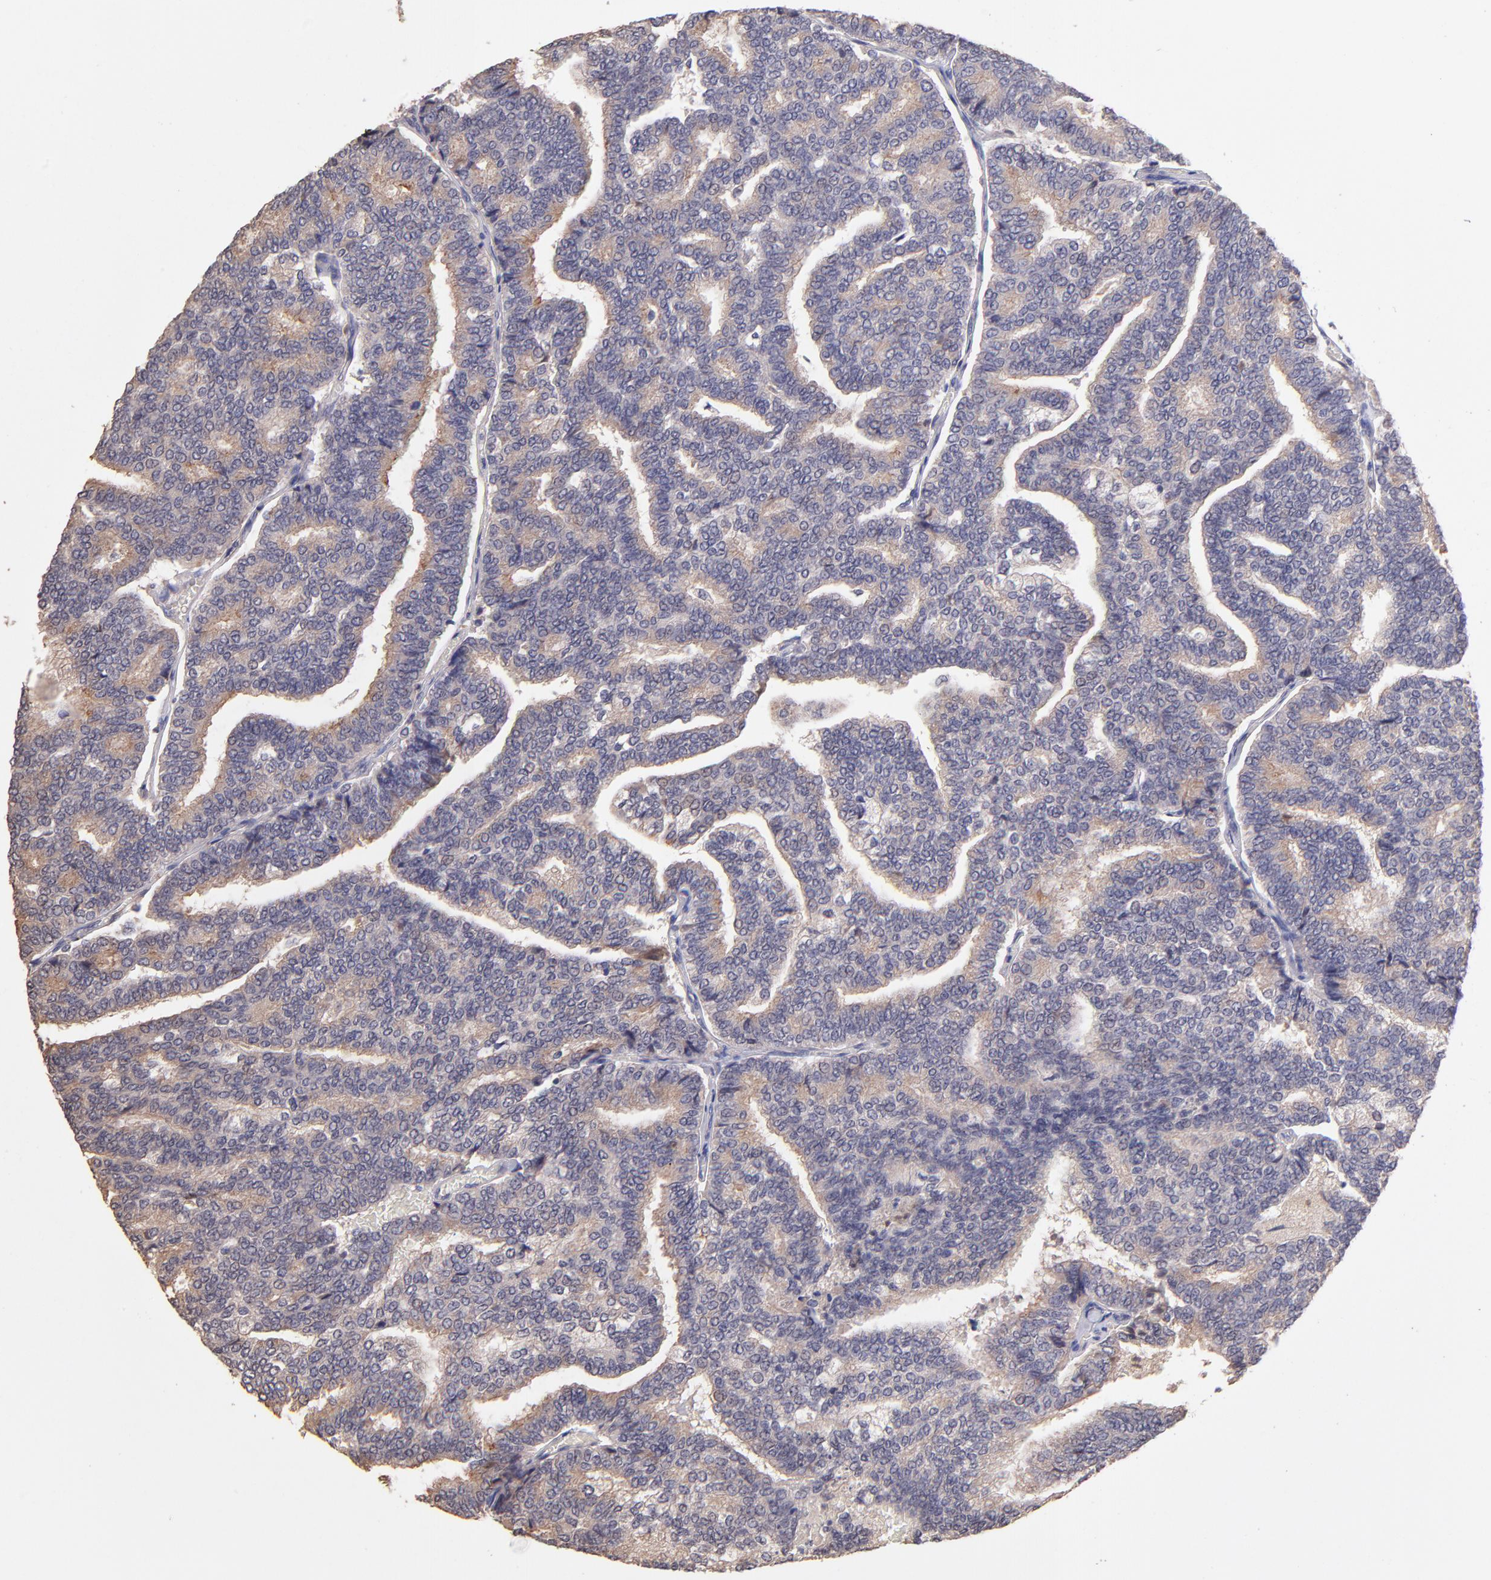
{"staining": {"intensity": "weak", "quantity": ">75%", "location": "cytoplasmic/membranous"}, "tissue": "thyroid cancer", "cell_type": "Tumor cells", "image_type": "cancer", "snomed": [{"axis": "morphology", "description": "Papillary adenocarcinoma, NOS"}, {"axis": "topography", "description": "Thyroid gland"}], "caption": "There is low levels of weak cytoplasmic/membranous staining in tumor cells of thyroid papillary adenocarcinoma, as demonstrated by immunohistochemical staining (brown color).", "gene": "RNASEL", "patient": {"sex": "female", "age": 35}}